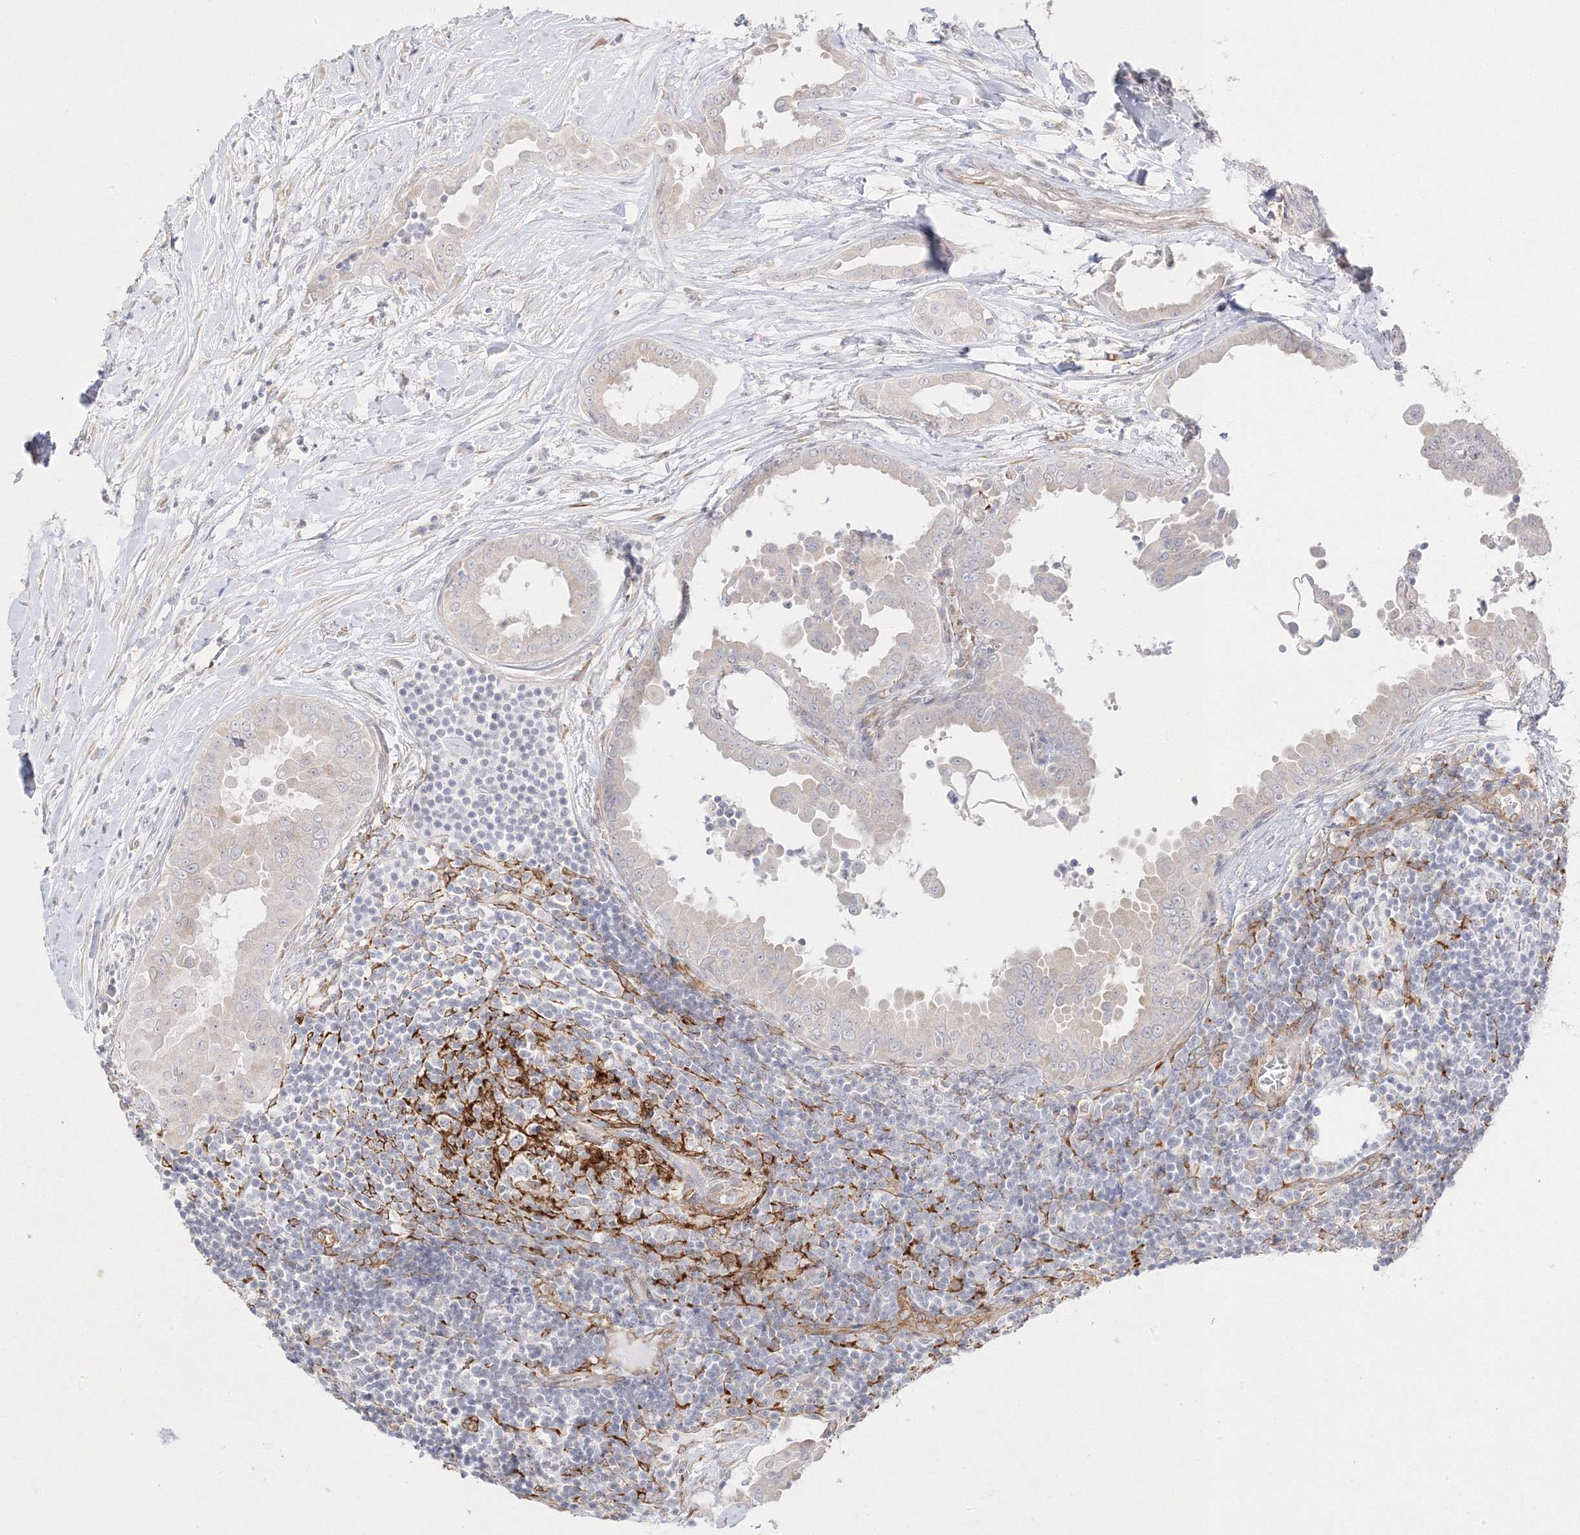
{"staining": {"intensity": "negative", "quantity": "none", "location": "none"}, "tissue": "thyroid cancer", "cell_type": "Tumor cells", "image_type": "cancer", "snomed": [{"axis": "morphology", "description": "Papillary adenocarcinoma, NOS"}, {"axis": "topography", "description": "Thyroid gland"}], "caption": "Protein analysis of thyroid papillary adenocarcinoma reveals no significant staining in tumor cells.", "gene": "C2CD2", "patient": {"sex": "male", "age": 33}}